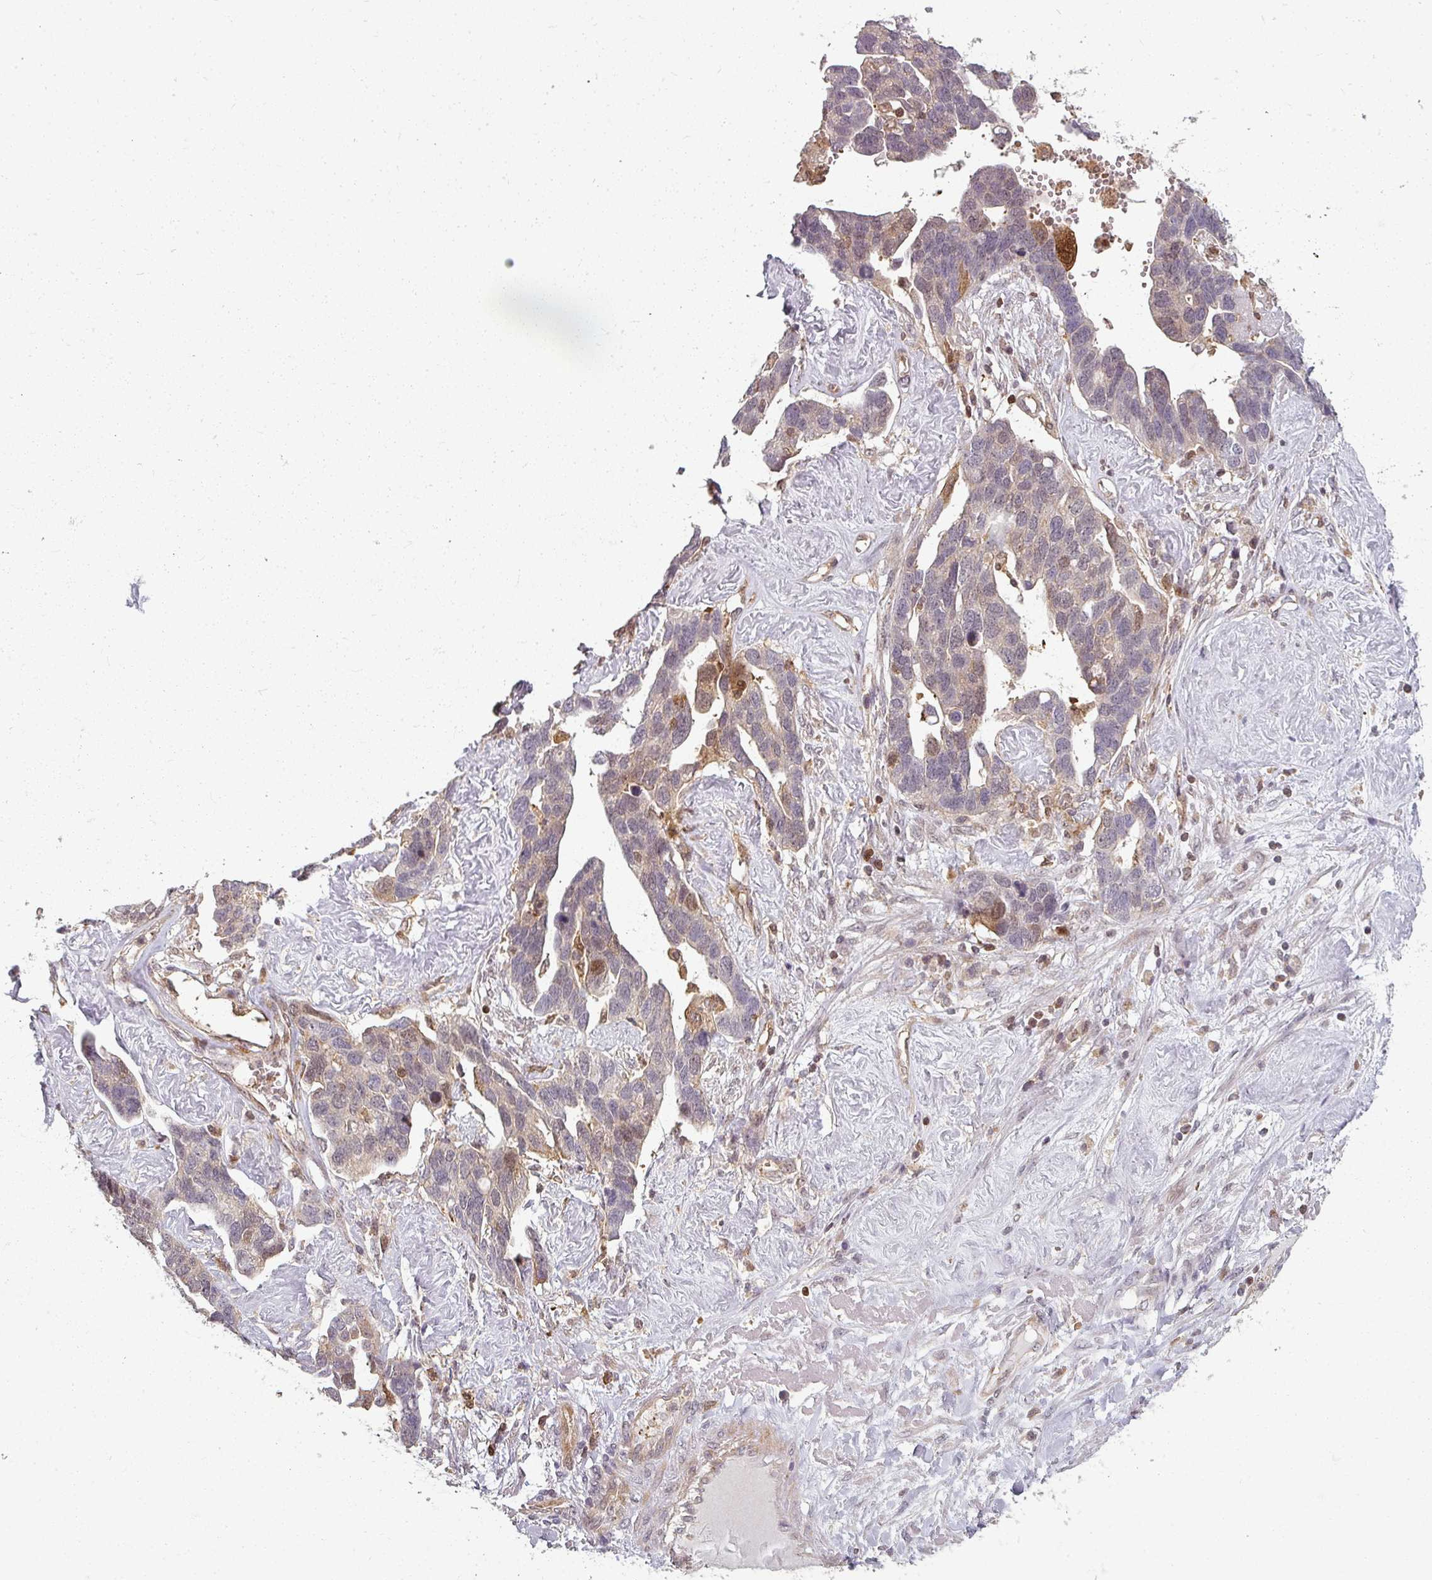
{"staining": {"intensity": "weak", "quantity": "<25%", "location": "cytoplasmic/membranous,nuclear"}, "tissue": "ovarian cancer", "cell_type": "Tumor cells", "image_type": "cancer", "snomed": [{"axis": "morphology", "description": "Cystadenocarcinoma, serous, NOS"}, {"axis": "topography", "description": "Ovary"}], "caption": "High magnification brightfield microscopy of ovarian cancer stained with DAB (3,3'-diaminobenzidine) (brown) and counterstained with hematoxylin (blue): tumor cells show no significant staining.", "gene": "CLIC1", "patient": {"sex": "female", "age": 54}}